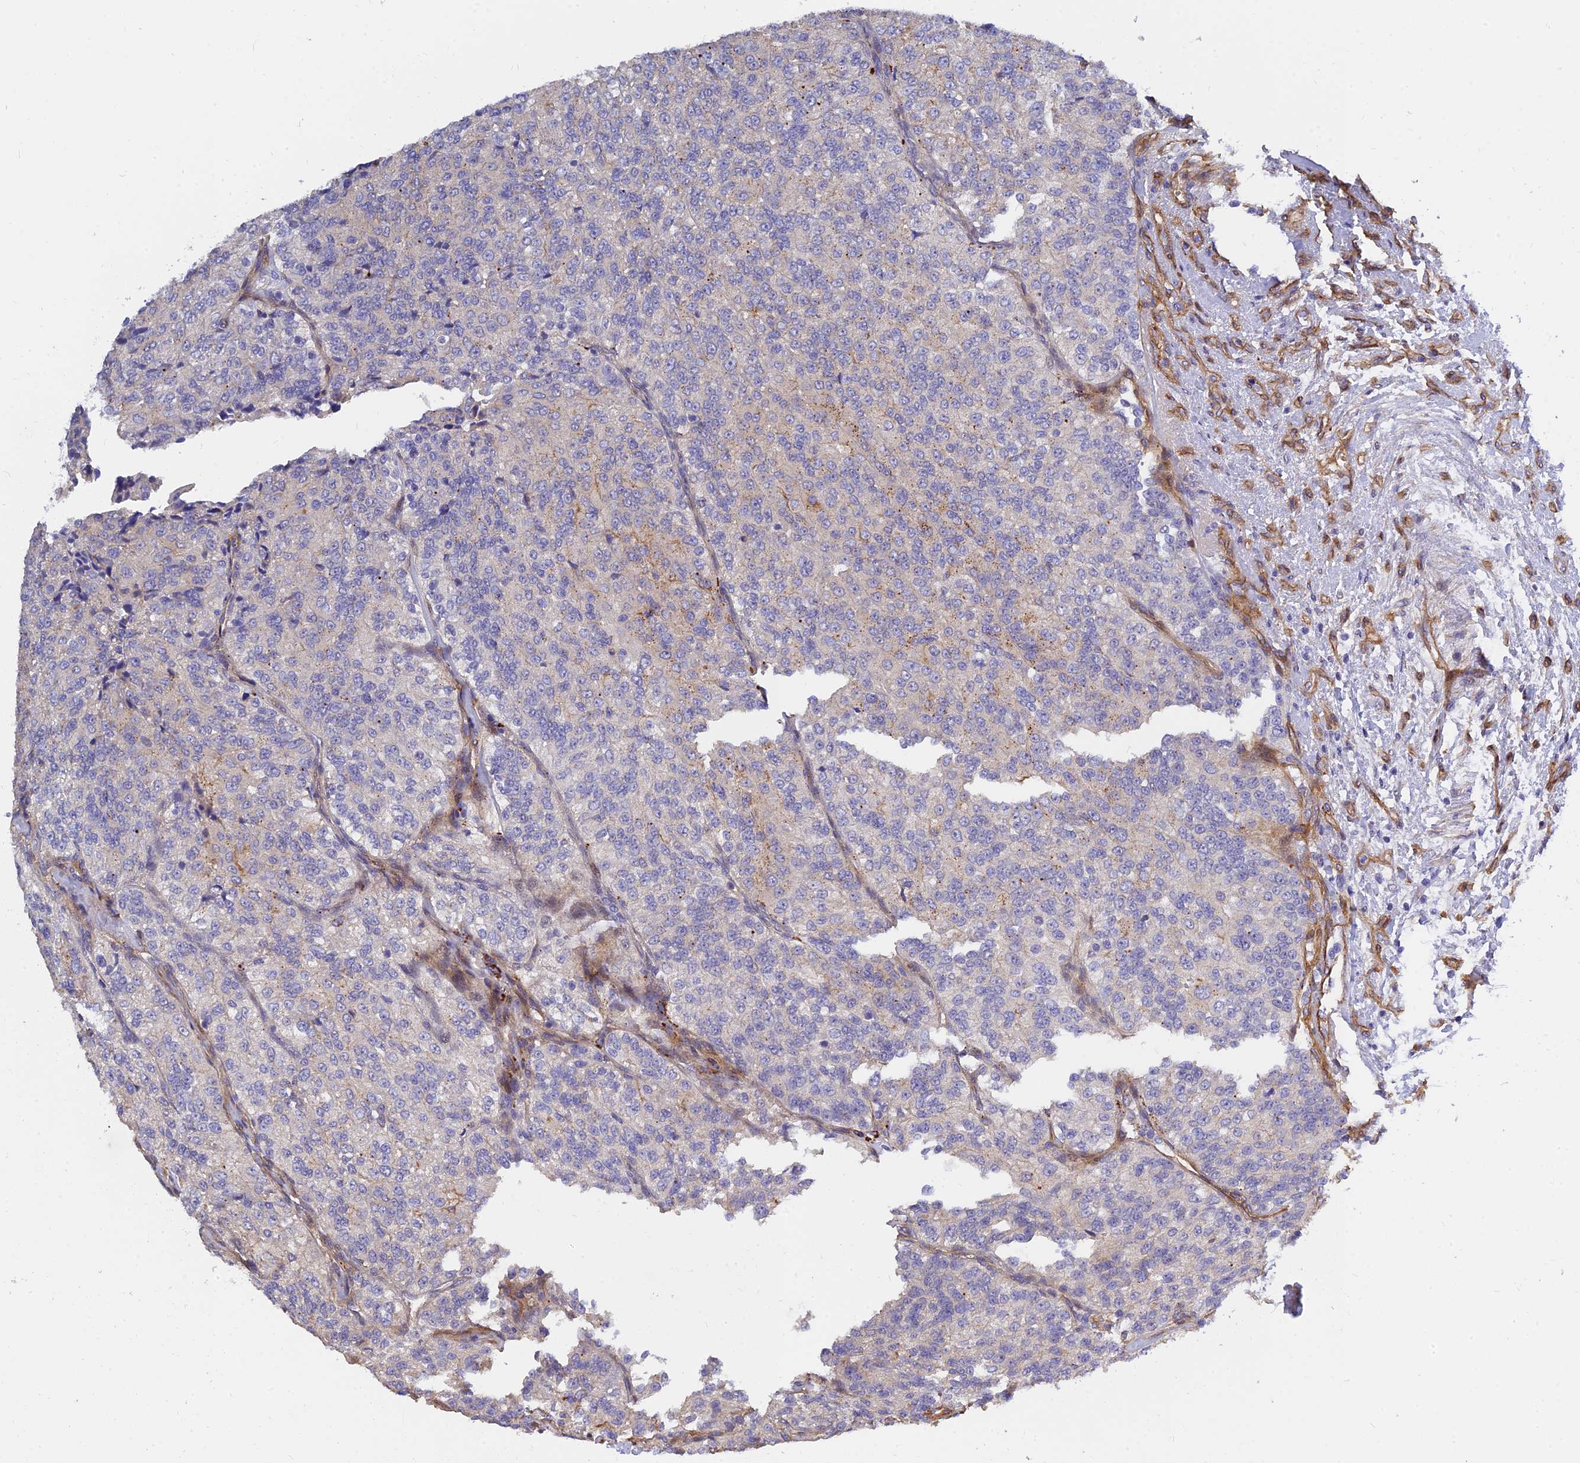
{"staining": {"intensity": "negative", "quantity": "none", "location": "none"}, "tissue": "renal cancer", "cell_type": "Tumor cells", "image_type": "cancer", "snomed": [{"axis": "morphology", "description": "Adenocarcinoma, NOS"}, {"axis": "topography", "description": "Kidney"}], "caption": "Histopathology image shows no significant protein expression in tumor cells of renal cancer (adenocarcinoma). (DAB (3,3'-diaminobenzidine) immunohistochemistry, high magnification).", "gene": "MRPL35", "patient": {"sex": "female", "age": 63}}